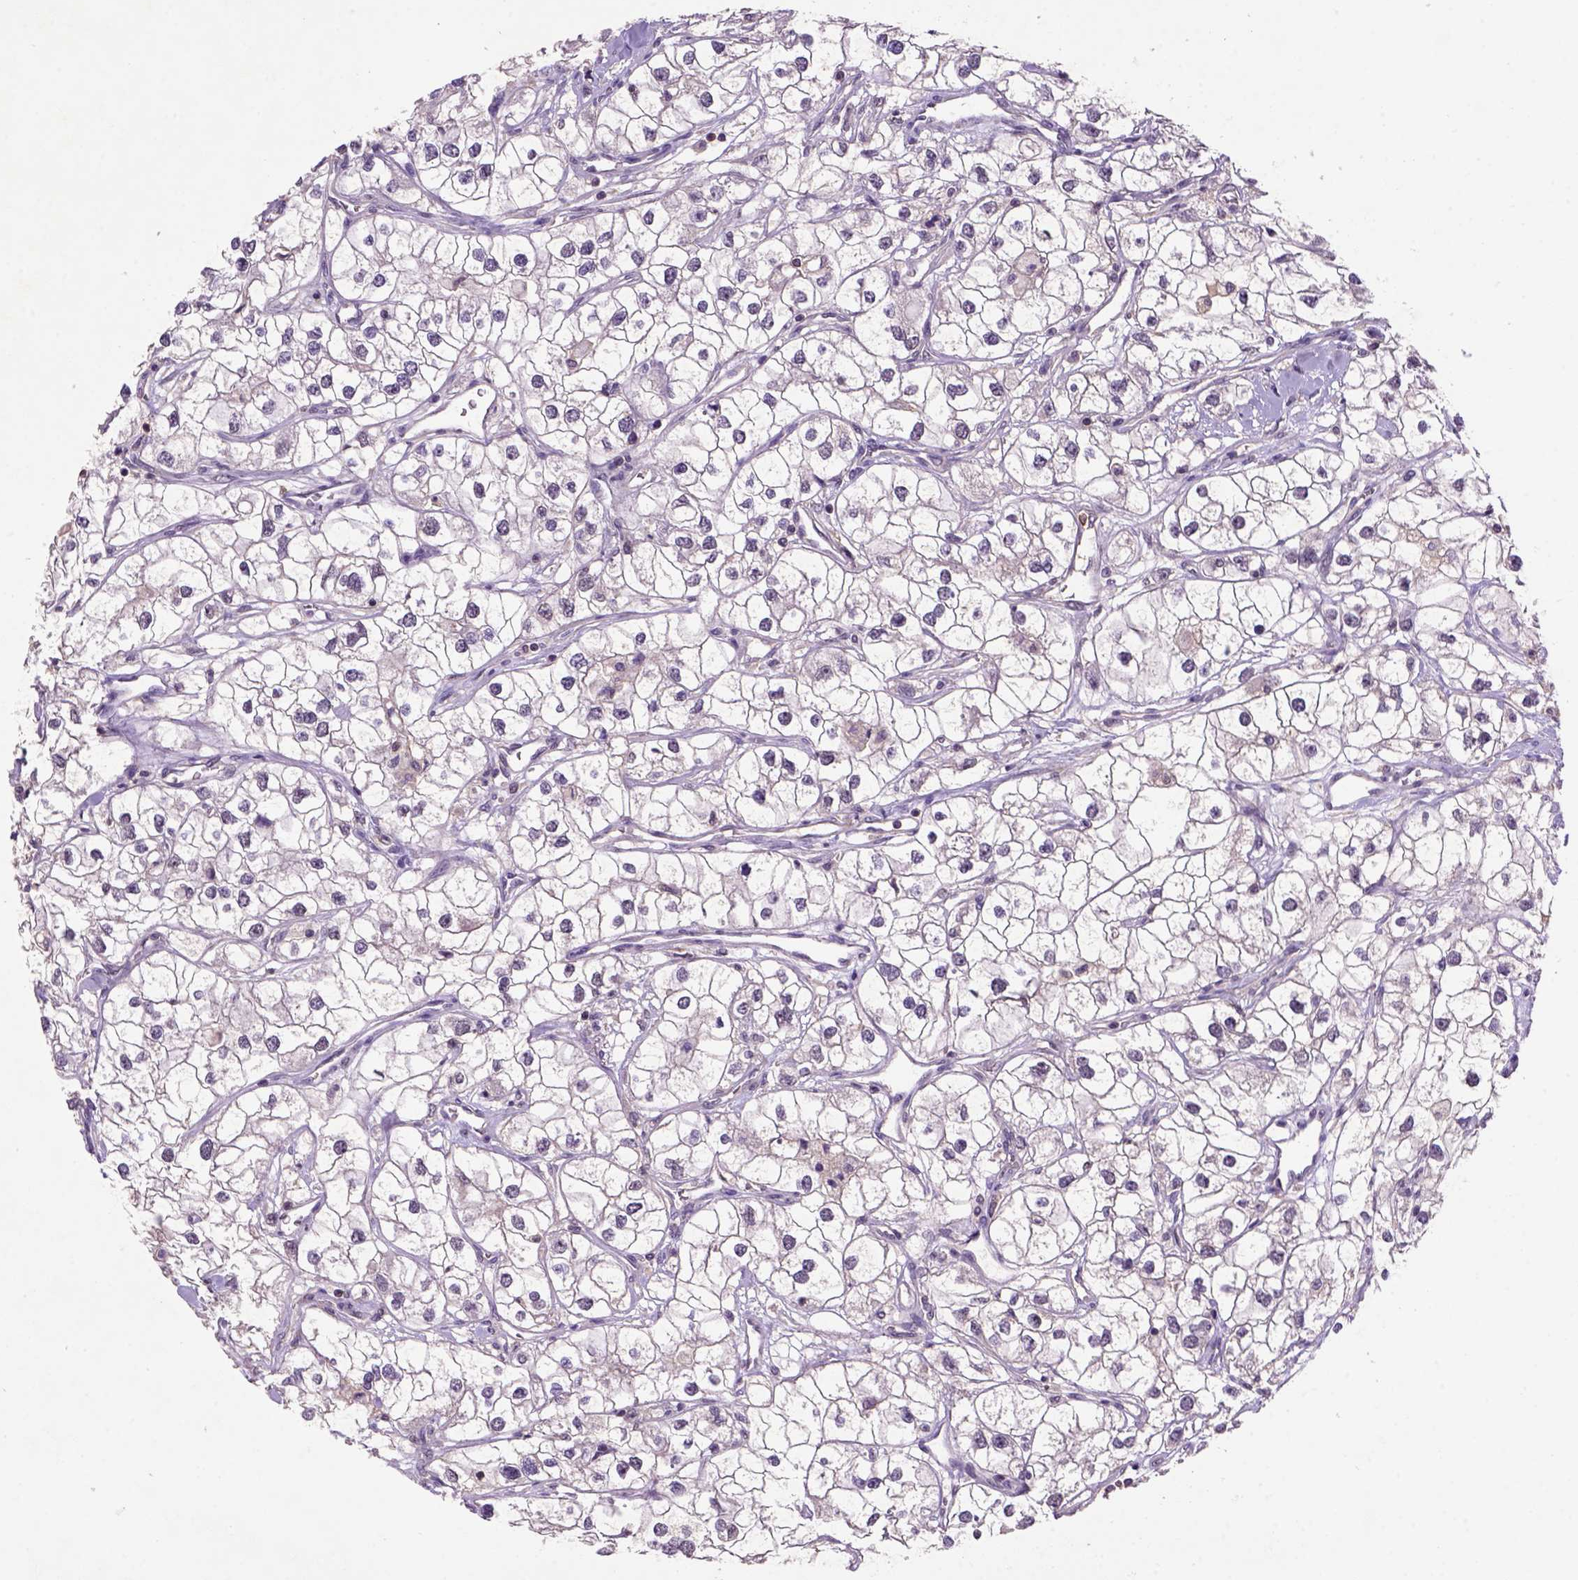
{"staining": {"intensity": "weak", "quantity": "<25%", "location": "cytoplasmic/membranous"}, "tissue": "renal cancer", "cell_type": "Tumor cells", "image_type": "cancer", "snomed": [{"axis": "morphology", "description": "Adenocarcinoma, NOS"}, {"axis": "topography", "description": "Kidney"}], "caption": "Immunohistochemical staining of renal cancer (adenocarcinoma) demonstrates no significant staining in tumor cells.", "gene": "SCML4", "patient": {"sex": "male", "age": 59}}